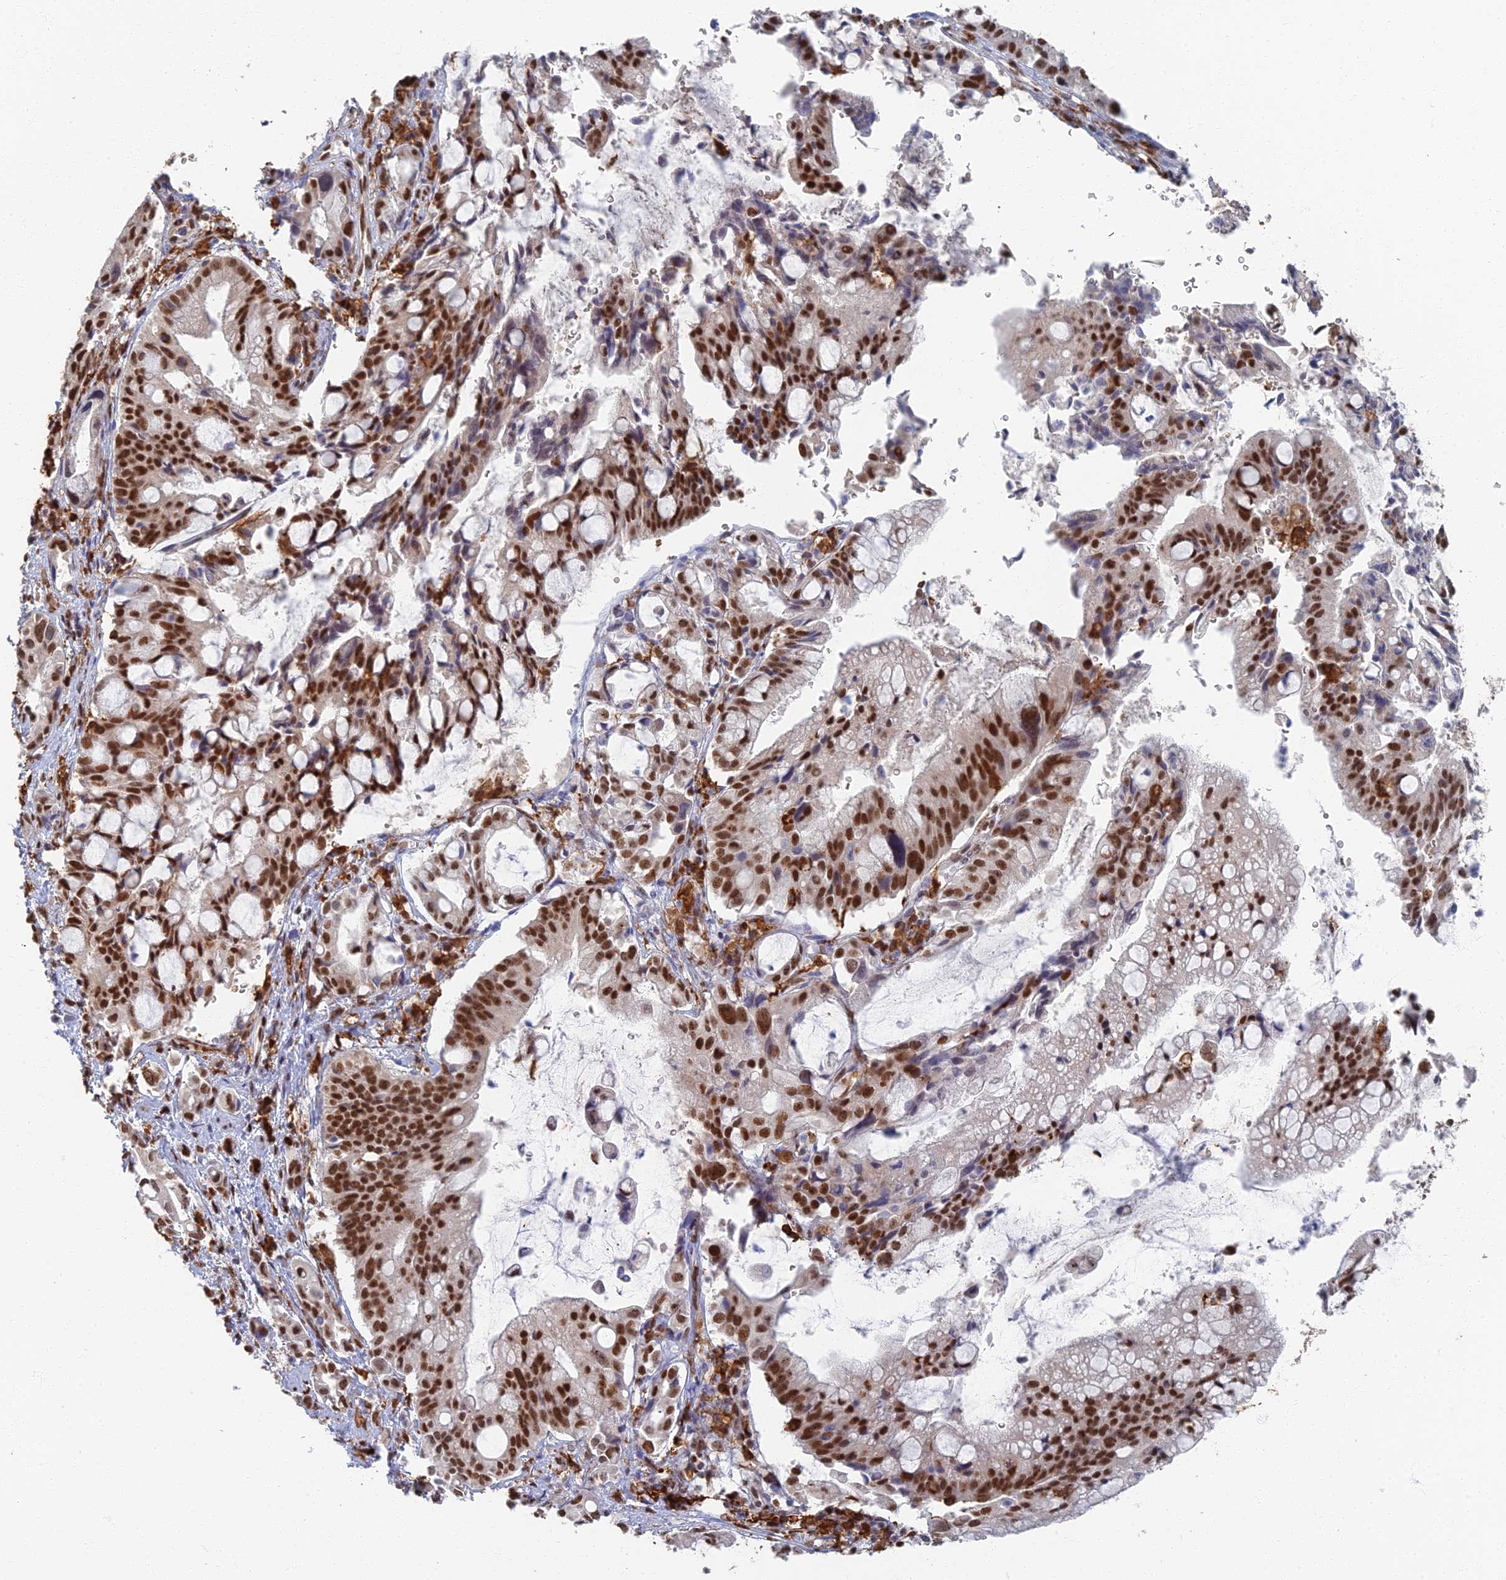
{"staining": {"intensity": "strong", "quantity": ">75%", "location": "nuclear"}, "tissue": "pancreatic cancer", "cell_type": "Tumor cells", "image_type": "cancer", "snomed": [{"axis": "morphology", "description": "Adenocarcinoma, NOS"}, {"axis": "topography", "description": "Pancreas"}], "caption": "About >75% of tumor cells in human pancreatic cancer (adenocarcinoma) show strong nuclear protein positivity as visualized by brown immunohistochemical staining.", "gene": "GPATCH1", "patient": {"sex": "male", "age": 68}}